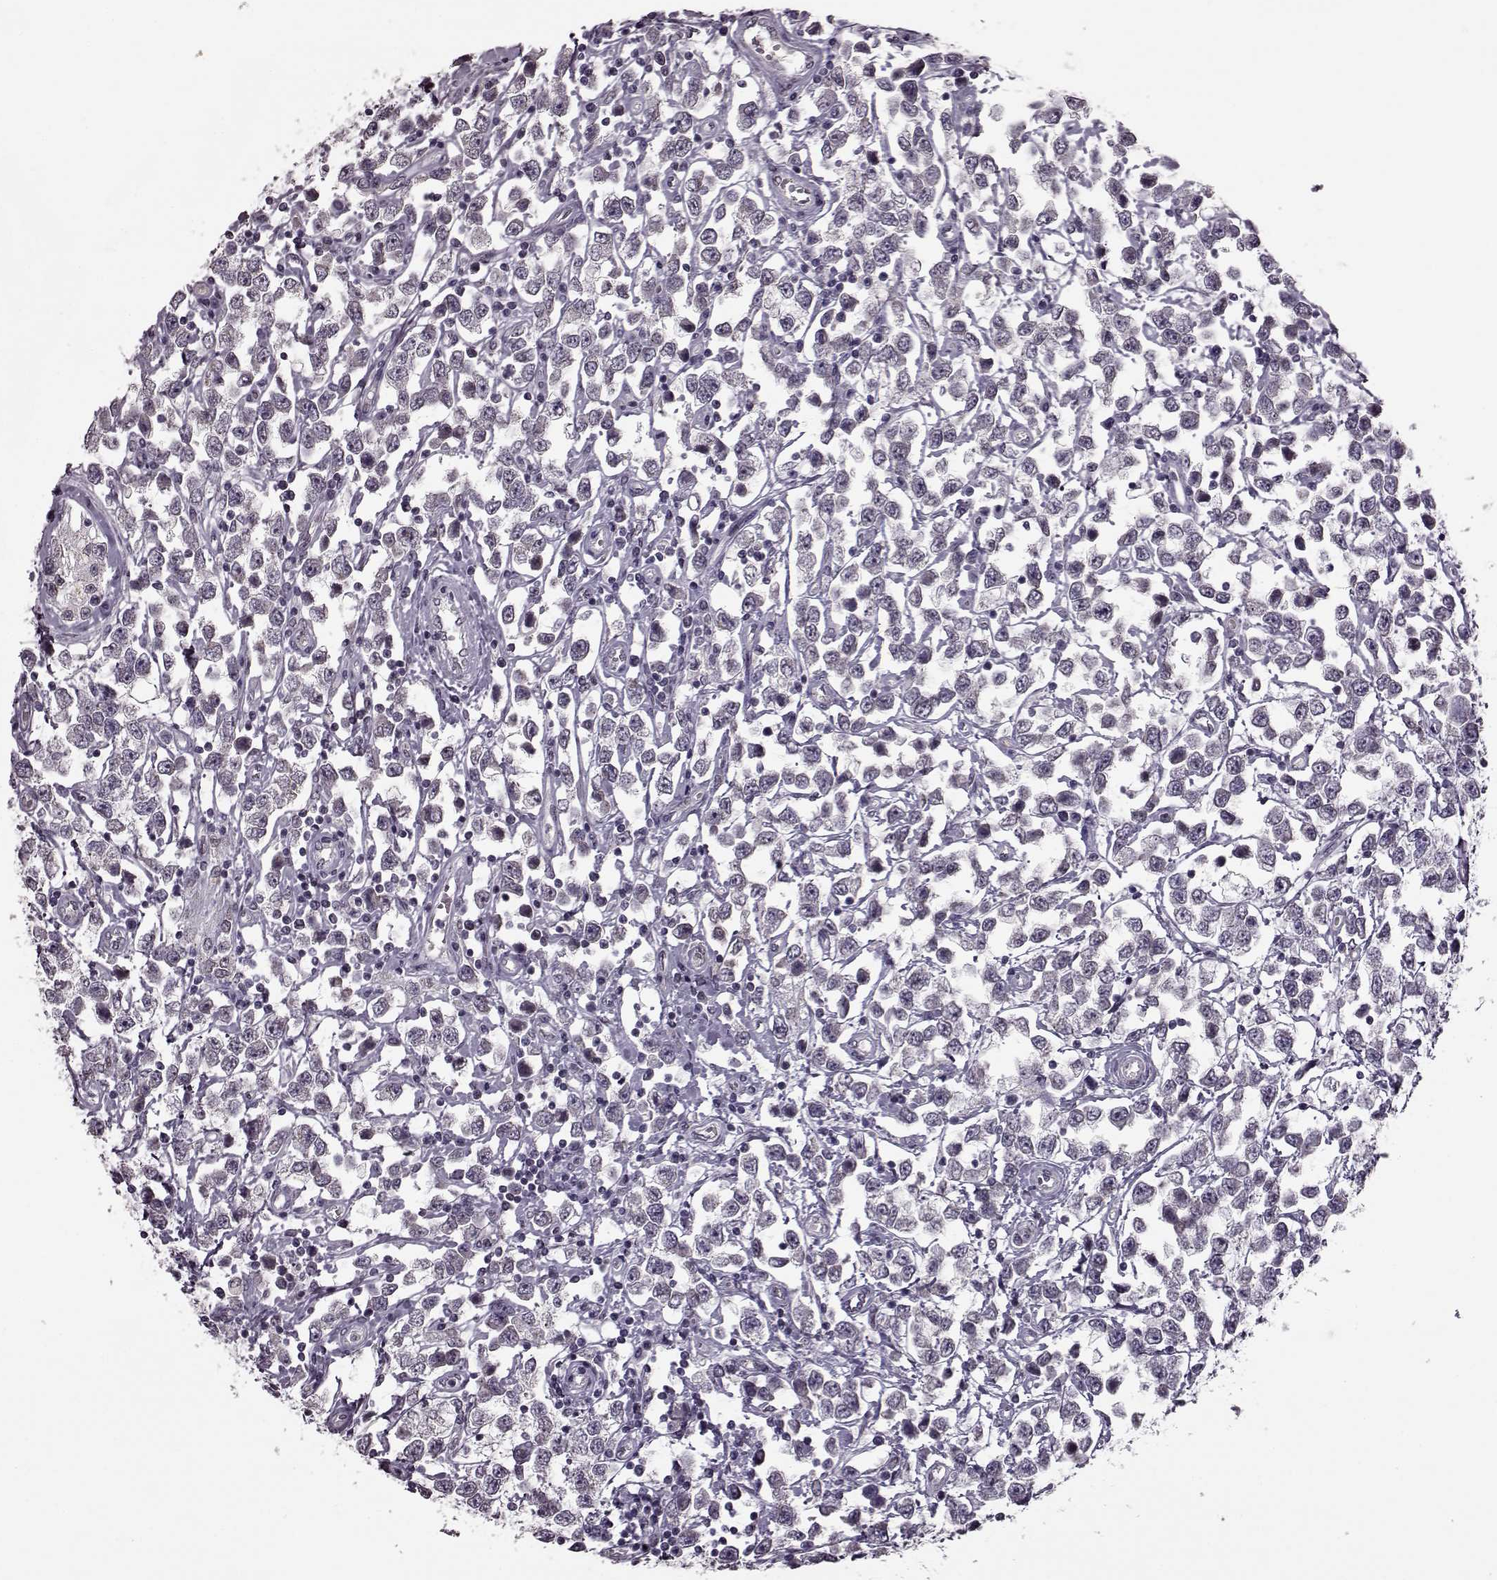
{"staining": {"intensity": "negative", "quantity": "none", "location": "none"}, "tissue": "testis cancer", "cell_type": "Tumor cells", "image_type": "cancer", "snomed": [{"axis": "morphology", "description": "Seminoma, NOS"}, {"axis": "topography", "description": "Testis"}], "caption": "This is a micrograph of immunohistochemistry (IHC) staining of seminoma (testis), which shows no staining in tumor cells.", "gene": "STX1B", "patient": {"sex": "male", "age": 34}}